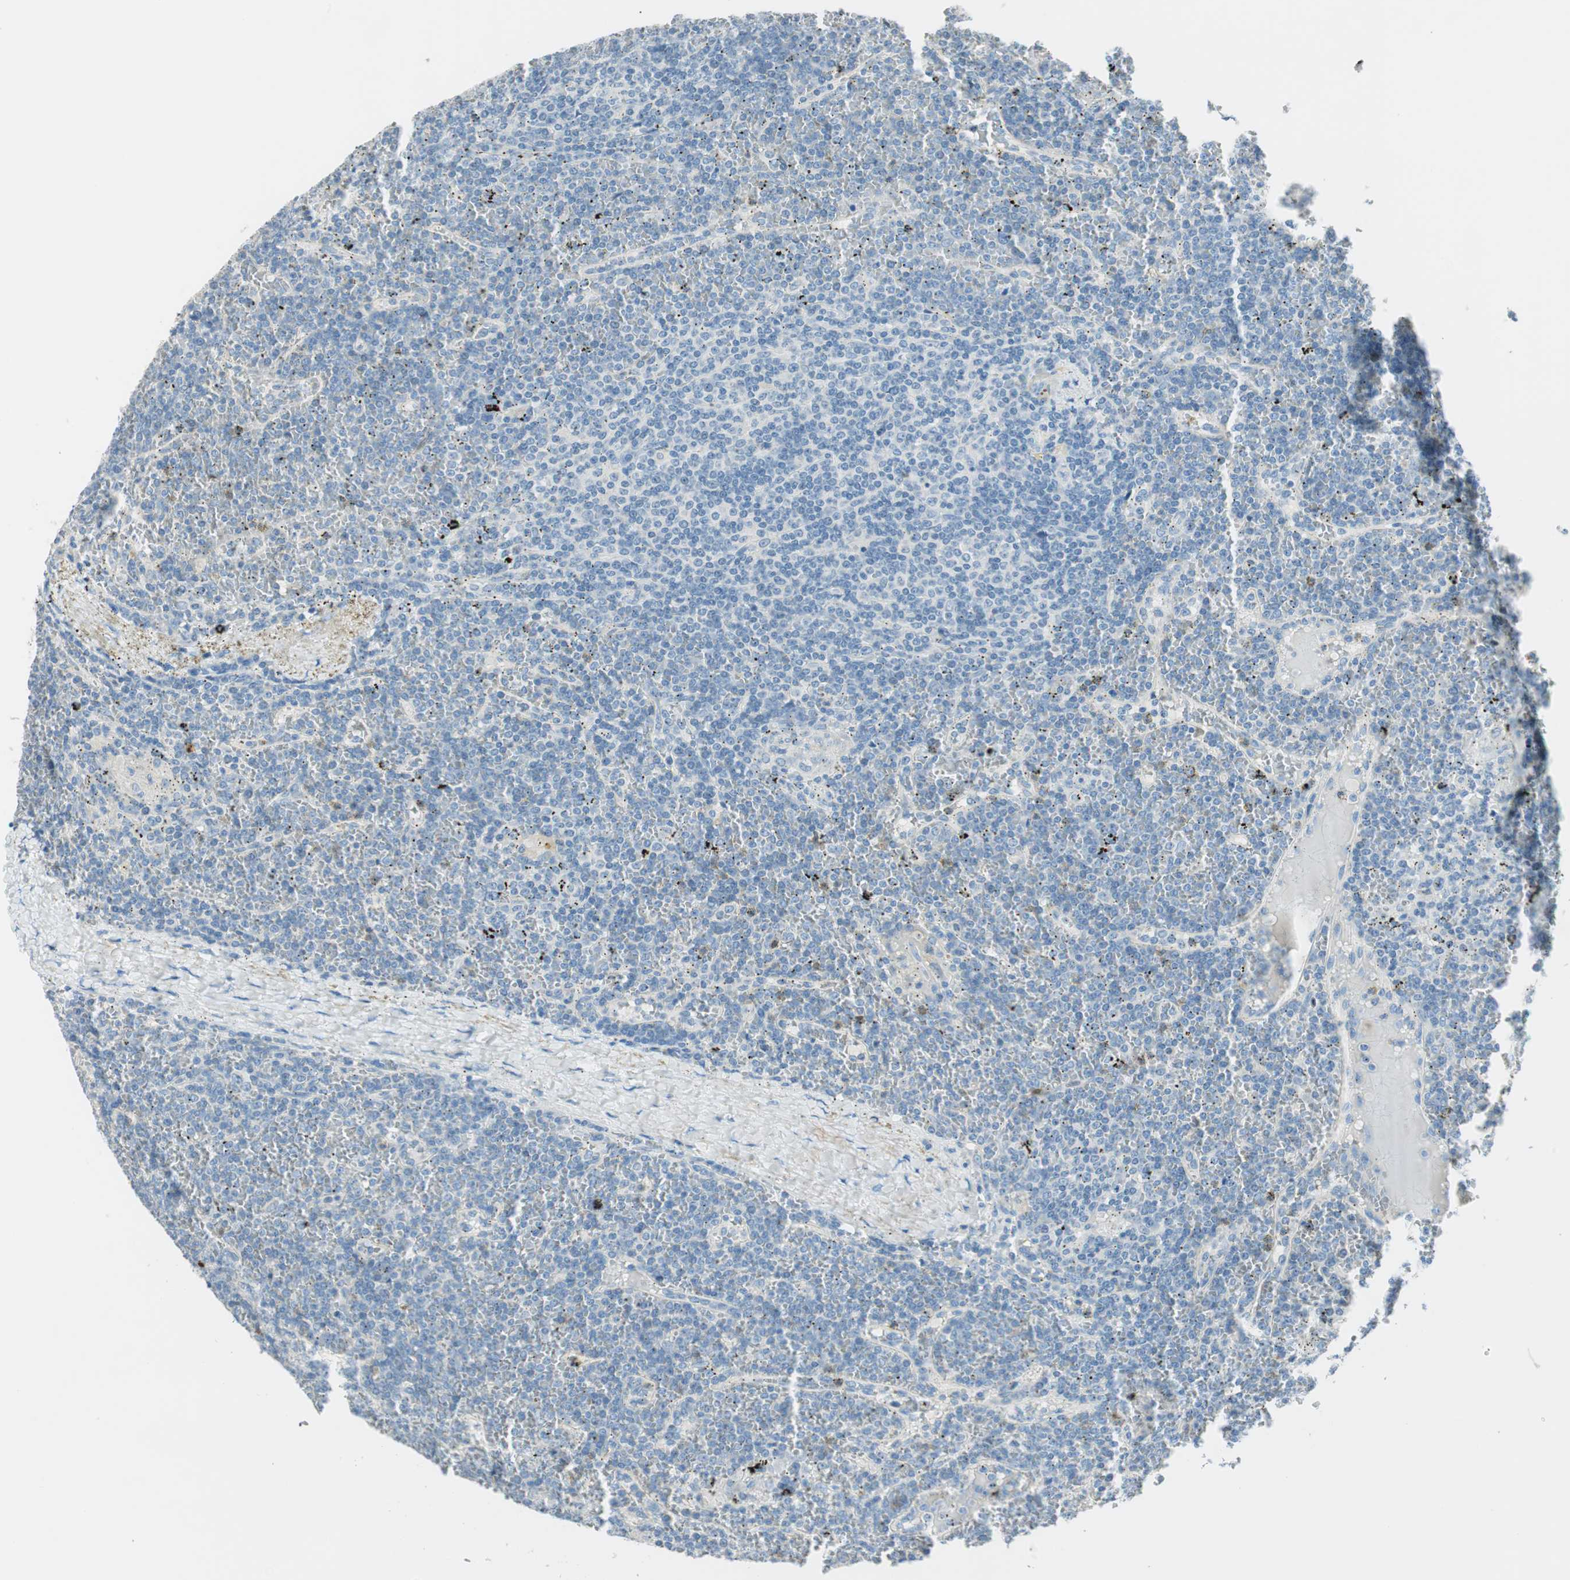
{"staining": {"intensity": "negative", "quantity": "none", "location": "none"}, "tissue": "lymphoma", "cell_type": "Tumor cells", "image_type": "cancer", "snomed": [{"axis": "morphology", "description": "Malignant lymphoma, non-Hodgkin's type, Low grade"}, {"axis": "topography", "description": "Spleen"}], "caption": "The micrograph demonstrates no staining of tumor cells in lymphoma. (Stains: DAB immunohistochemistry (IHC) with hematoxylin counter stain, Microscopy: brightfield microscopy at high magnification).", "gene": "HPGD", "patient": {"sex": "female", "age": 19}}